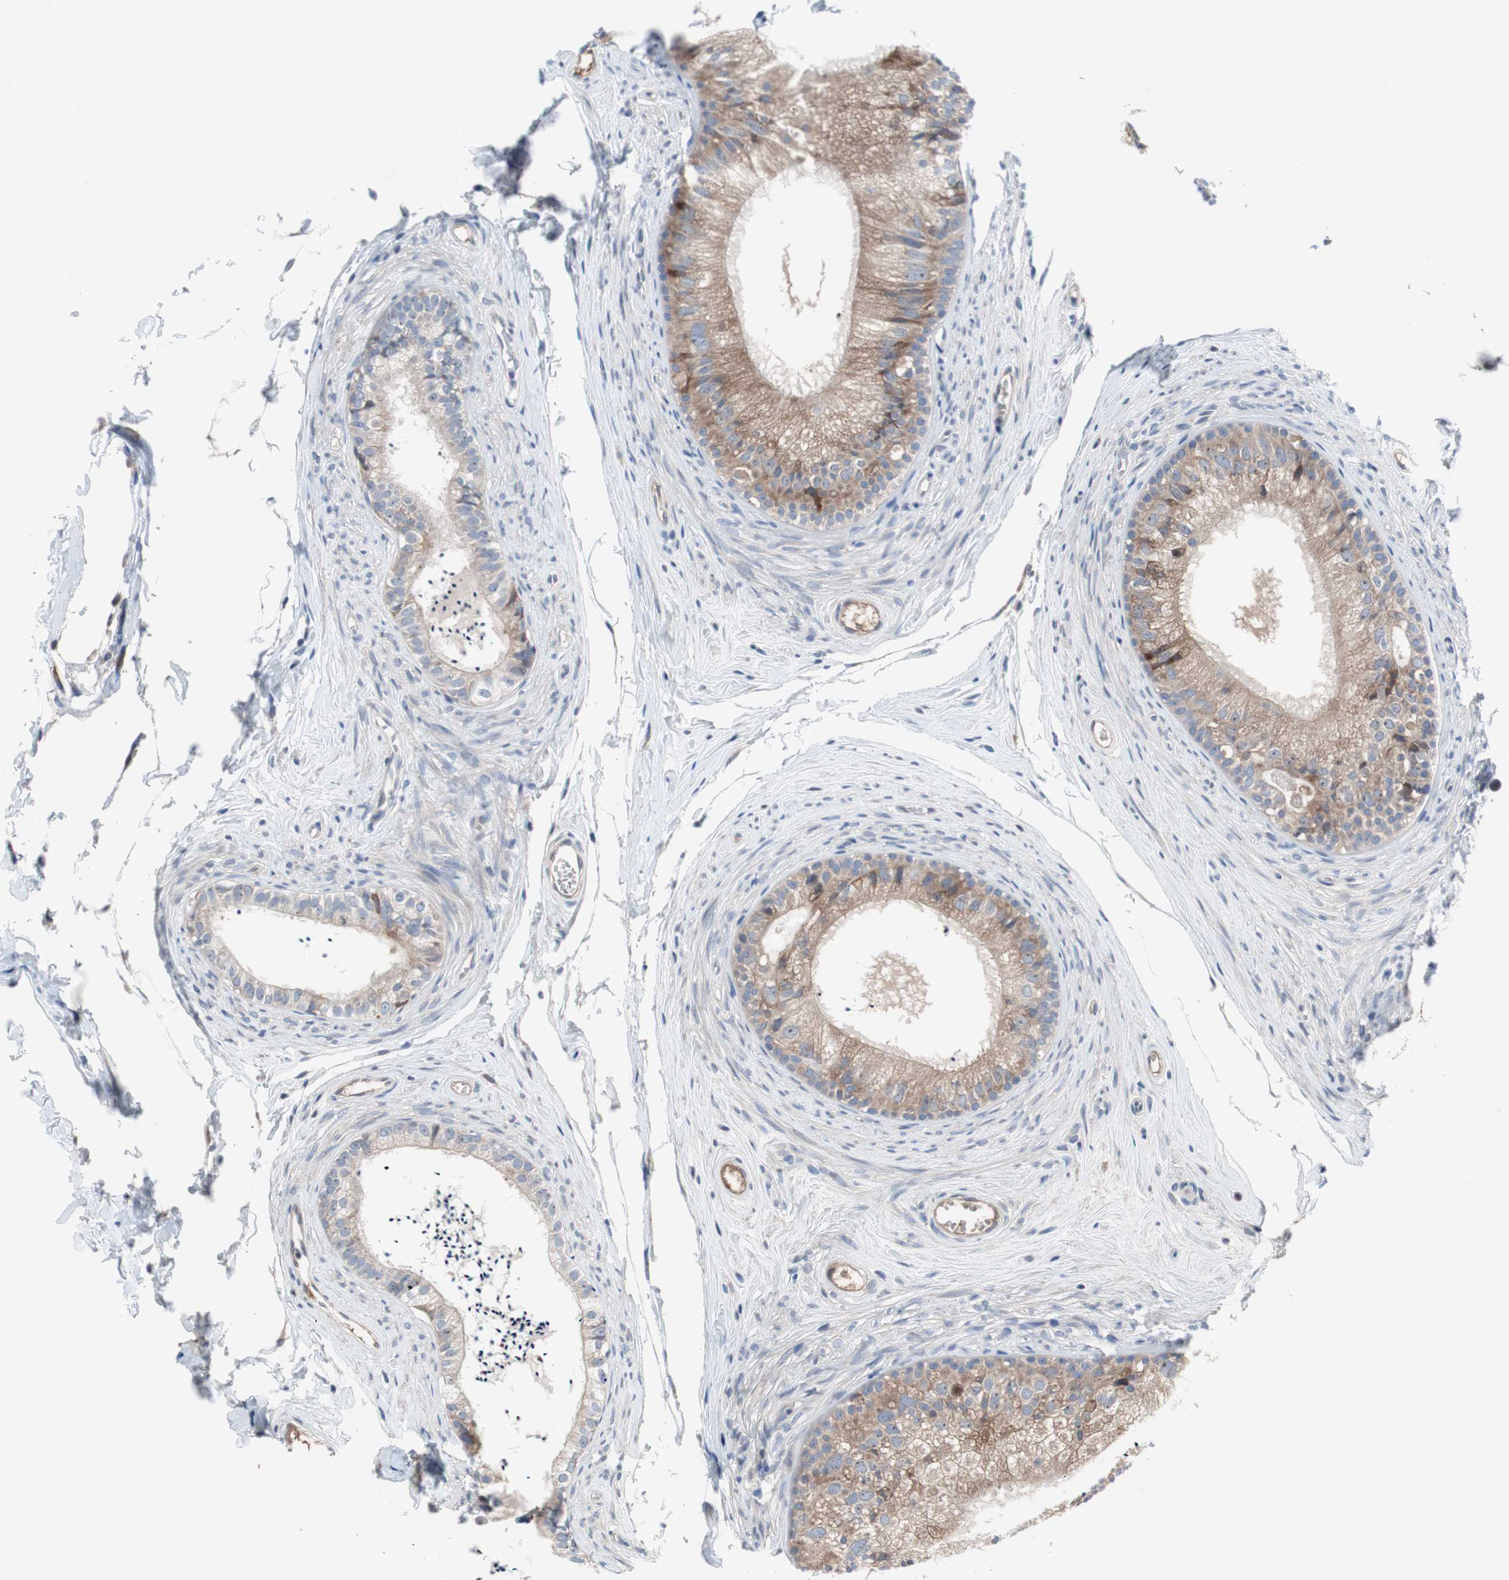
{"staining": {"intensity": "weak", "quantity": ">75%", "location": "cytoplasmic/membranous"}, "tissue": "epididymis", "cell_type": "Glandular cells", "image_type": "normal", "snomed": [{"axis": "morphology", "description": "Normal tissue, NOS"}, {"axis": "topography", "description": "Epididymis"}], "caption": "Immunohistochemistry (IHC) (DAB) staining of benign human epididymis displays weak cytoplasmic/membranous protein positivity in about >75% of glandular cells.", "gene": "KANSL1", "patient": {"sex": "male", "age": 56}}